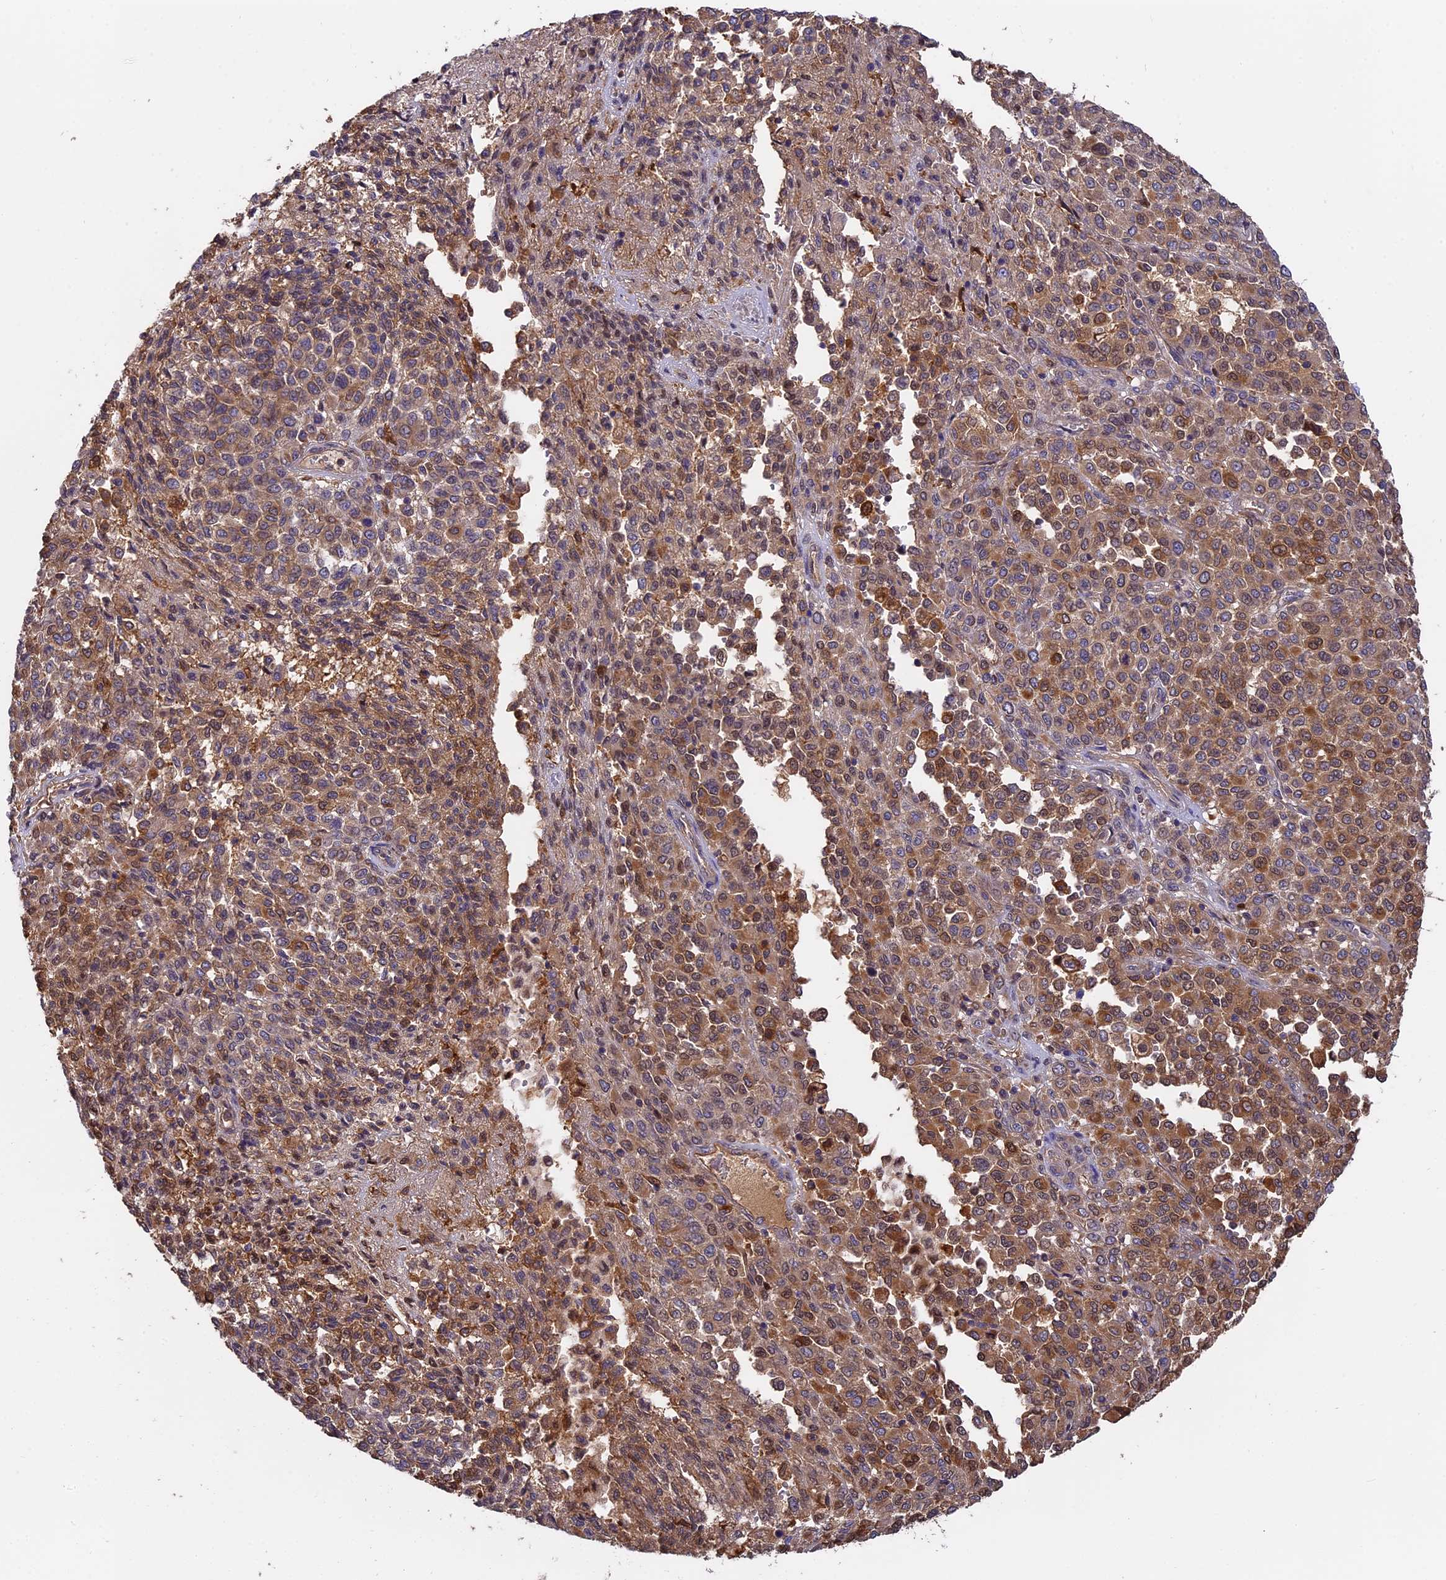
{"staining": {"intensity": "moderate", "quantity": ">75%", "location": "cytoplasmic/membranous,nuclear"}, "tissue": "melanoma", "cell_type": "Tumor cells", "image_type": "cancer", "snomed": [{"axis": "morphology", "description": "Malignant melanoma, Metastatic site"}, {"axis": "topography", "description": "Pancreas"}], "caption": "Melanoma tissue reveals moderate cytoplasmic/membranous and nuclear expression in approximately >75% of tumor cells, visualized by immunohistochemistry.", "gene": "FAM118B", "patient": {"sex": "female", "age": 30}}